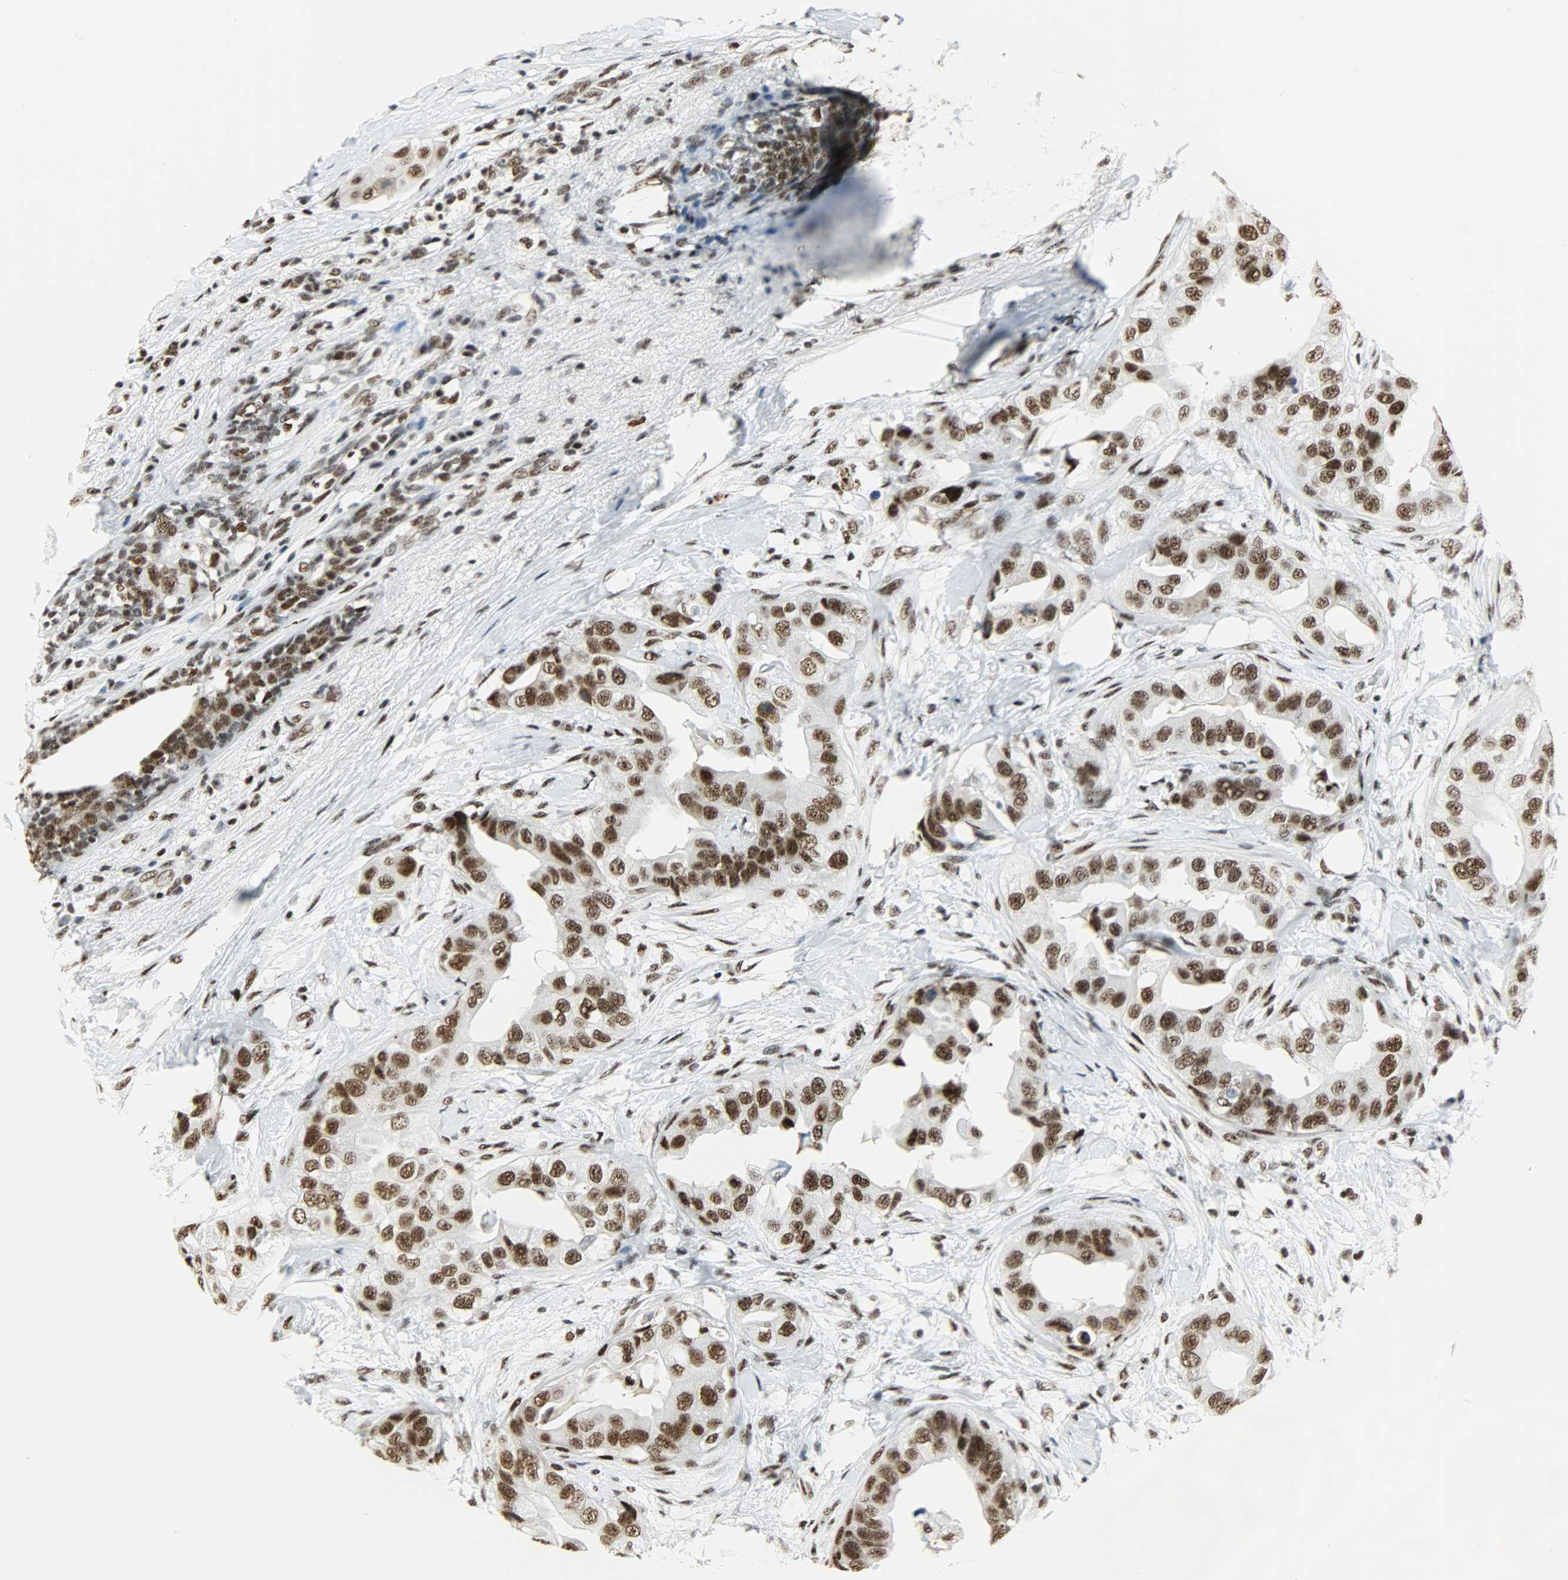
{"staining": {"intensity": "strong", "quantity": ">75%", "location": "nuclear"}, "tissue": "breast cancer", "cell_type": "Tumor cells", "image_type": "cancer", "snomed": [{"axis": "morphology", "description": "Duct carcinoma"}, {"axis": "topography", "description": "Breast"}], "caption": "This image demonstrates intraductal carcinoma (breast) stained with immunohistochemistry to label a protein in brown. The nuclear of tumor cells show strong positivity for the protein. Nuclei are counter-stained blue.", "gene": "SNRPA", "patient": {"sex": "female", "age": 40}}